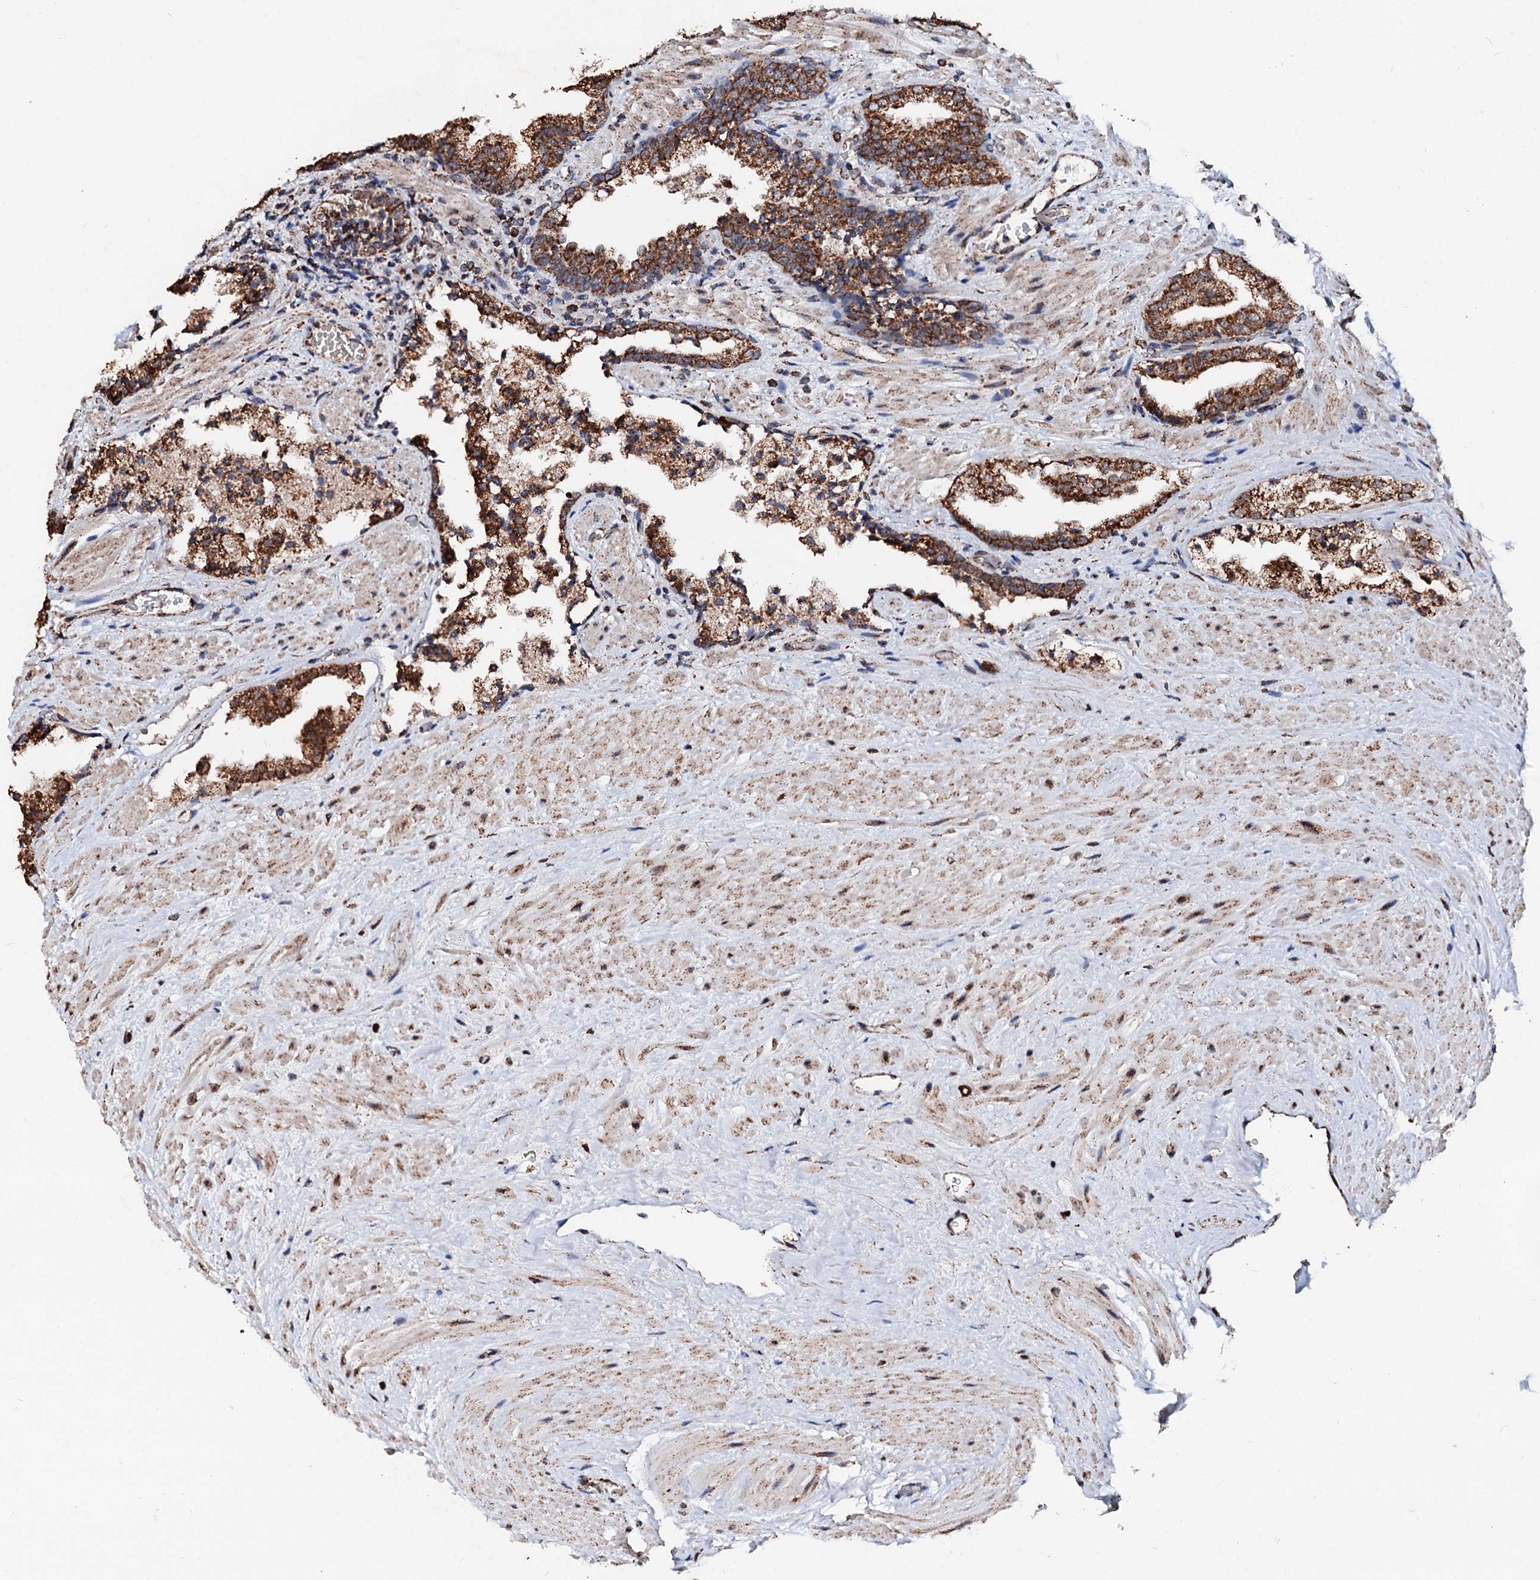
{"staining": {"intensity": "strong", "quantity": ">75%", "location": "cytoplasmic/membranous"}, "tissue": "prostate cancer", "cell_type": "Tumor cells", "image_type": "cancer", "snomed": [{"axis": "morphology", "description": "Adenocarcinoma, High grade"}, {"axis": "topography", "description": "Prostate"}], "caption": "Immunohistochemical staining of prostate cancer demonstrates high levels of strong cytoplasmic/membranous protein positivity in approximately >75% of tumor cells.", "gene": "SECISBP2L", "patient": {"sex": "male", "age": 71}}